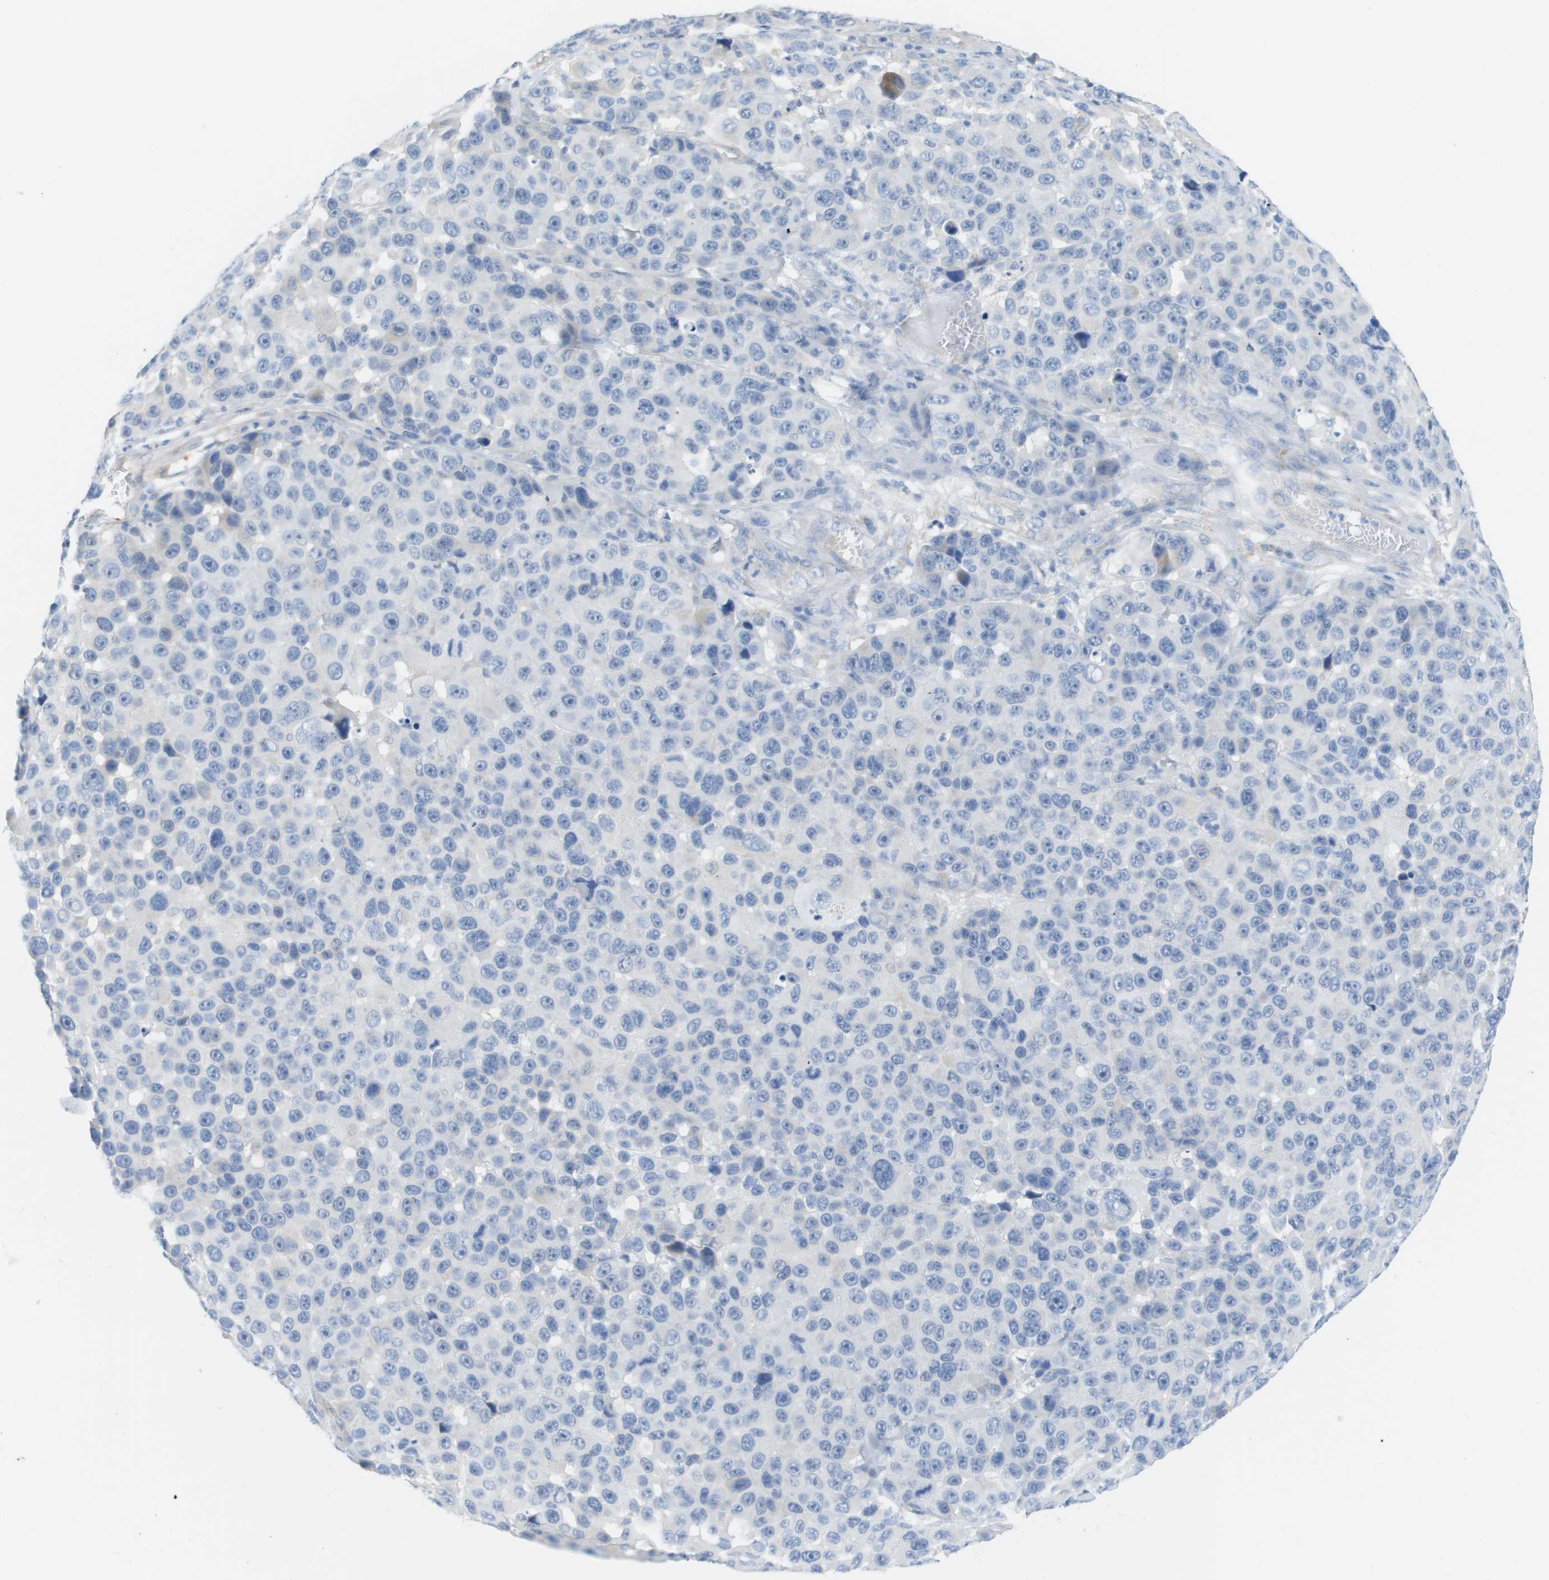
{"staining": {"intensity": "negative", "quantity": "none", "location": "none"}, "tissue": "melanoma", "cell_type": "Tumor cells", "image_type": "cancer", "snomed": [{"axis": "morphology", "description": "Malignant melanoma, NOS"}, {"axis": "topography", "description": "Skin"}], "caption": "High power microscopy photomicrograph of an immunohistochemistry micrograph of melanoma, revealing no significant expression in tumor cells.", "gene": "MYL3", "patient": {"sex": "male", "age": 53}}